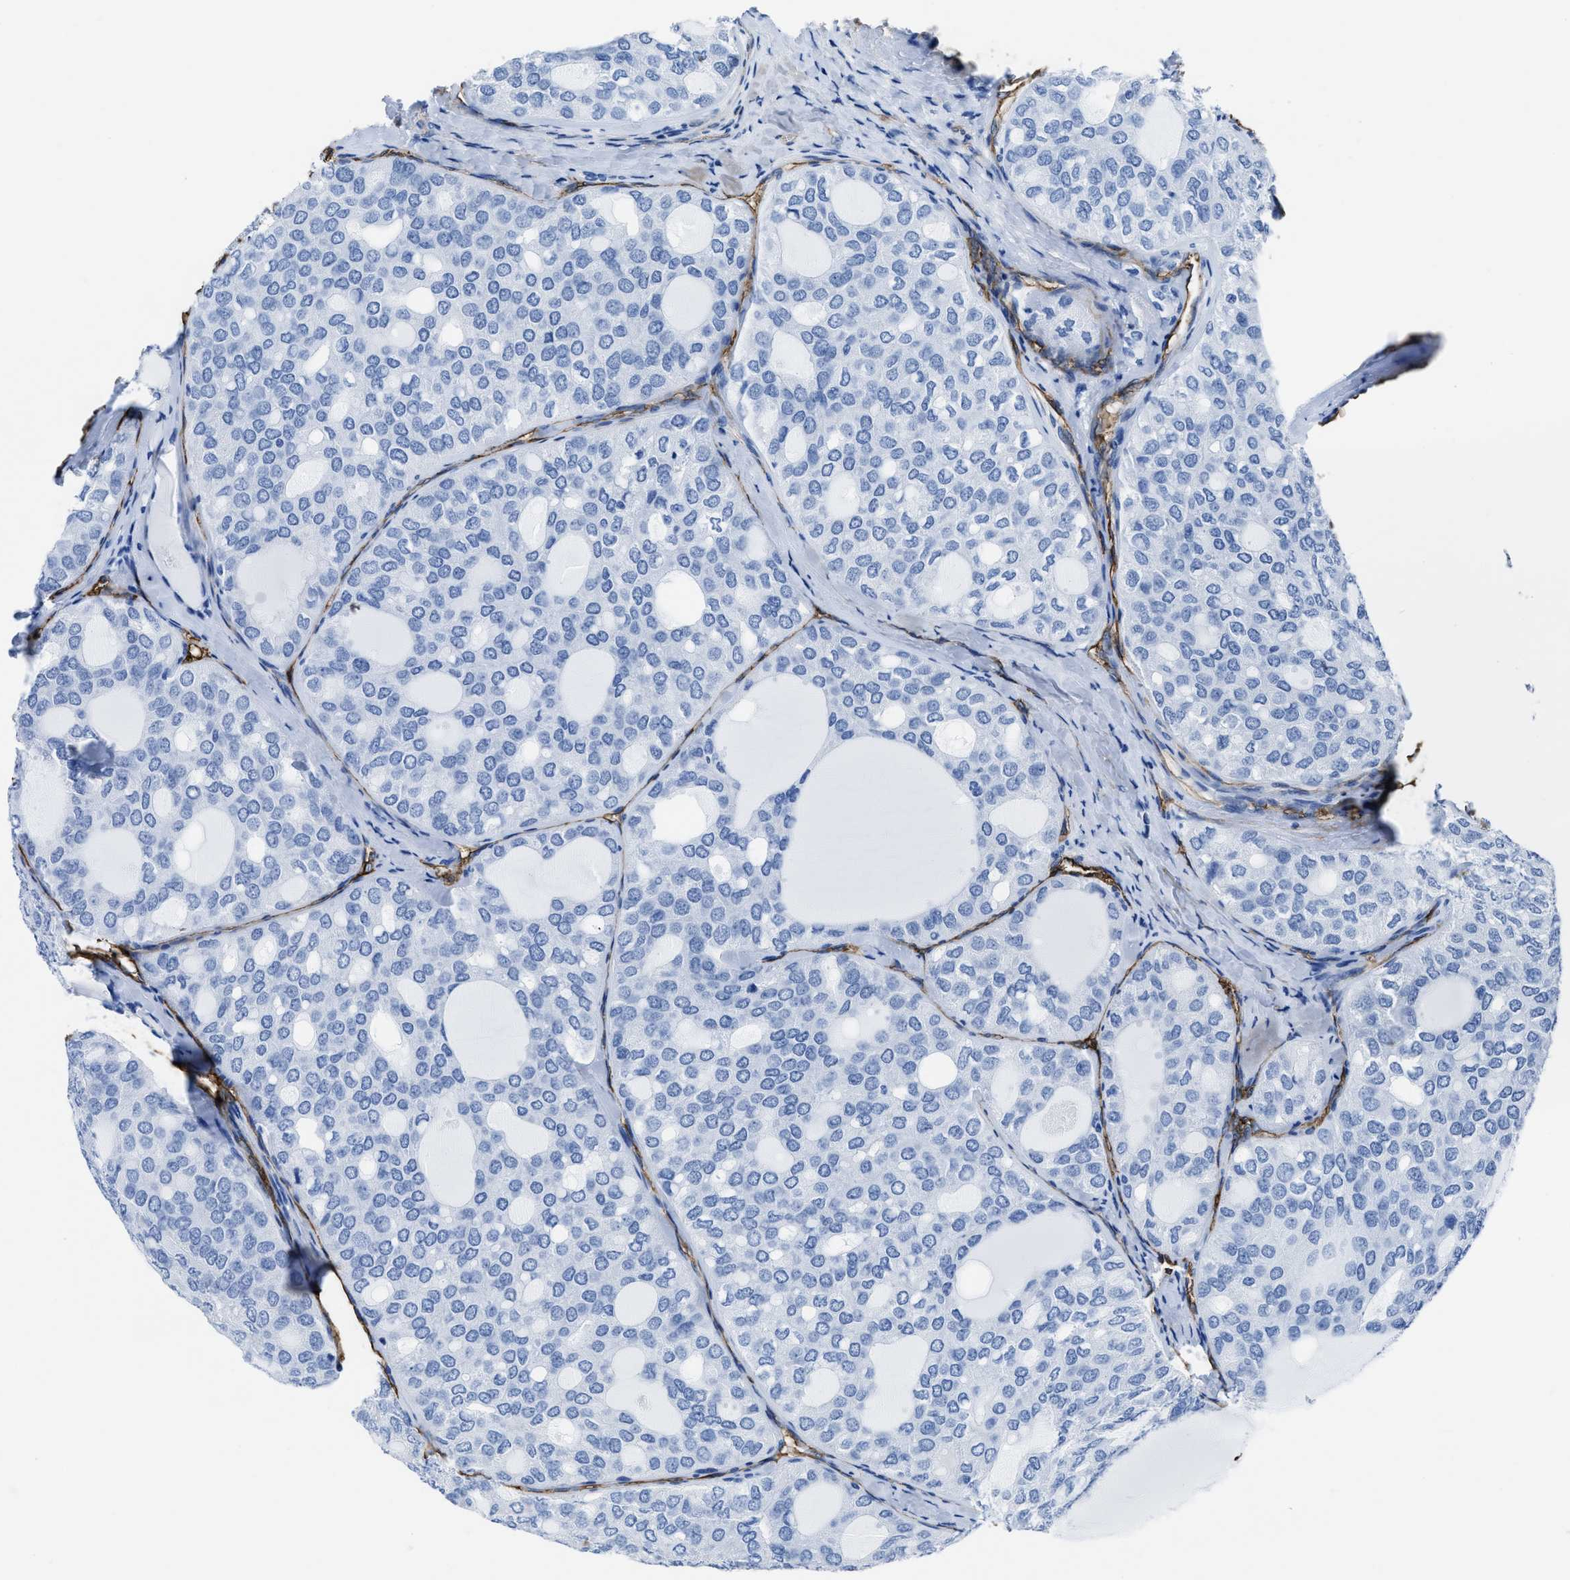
{"staining": {"intensity": "negative", "quantity": "none", "location": "none"}, "tissue": "thyroid cancer", "cell_type": "Tumor cells", "image_type": "cancer", "snomed": [{"axis": "morphology", "description": "Follicular adenoma carcinoma, NOS"}, {"axis": "topography", "description": "Thyroid gland"}], "caption": "Immunohistochemistry (IHC) micrograph of follicular adenoma carcinoma (thyroid) stained for a protein (brown), which shows no positivity in tumor cells. The staining was performed using DAB to visualize the protein expression in brown, while the nuclei were stained in blue with hematoxylin (Magnification: 20x).", "gene": "AQP1", "patient": {"sex": "male", "age": 75}}